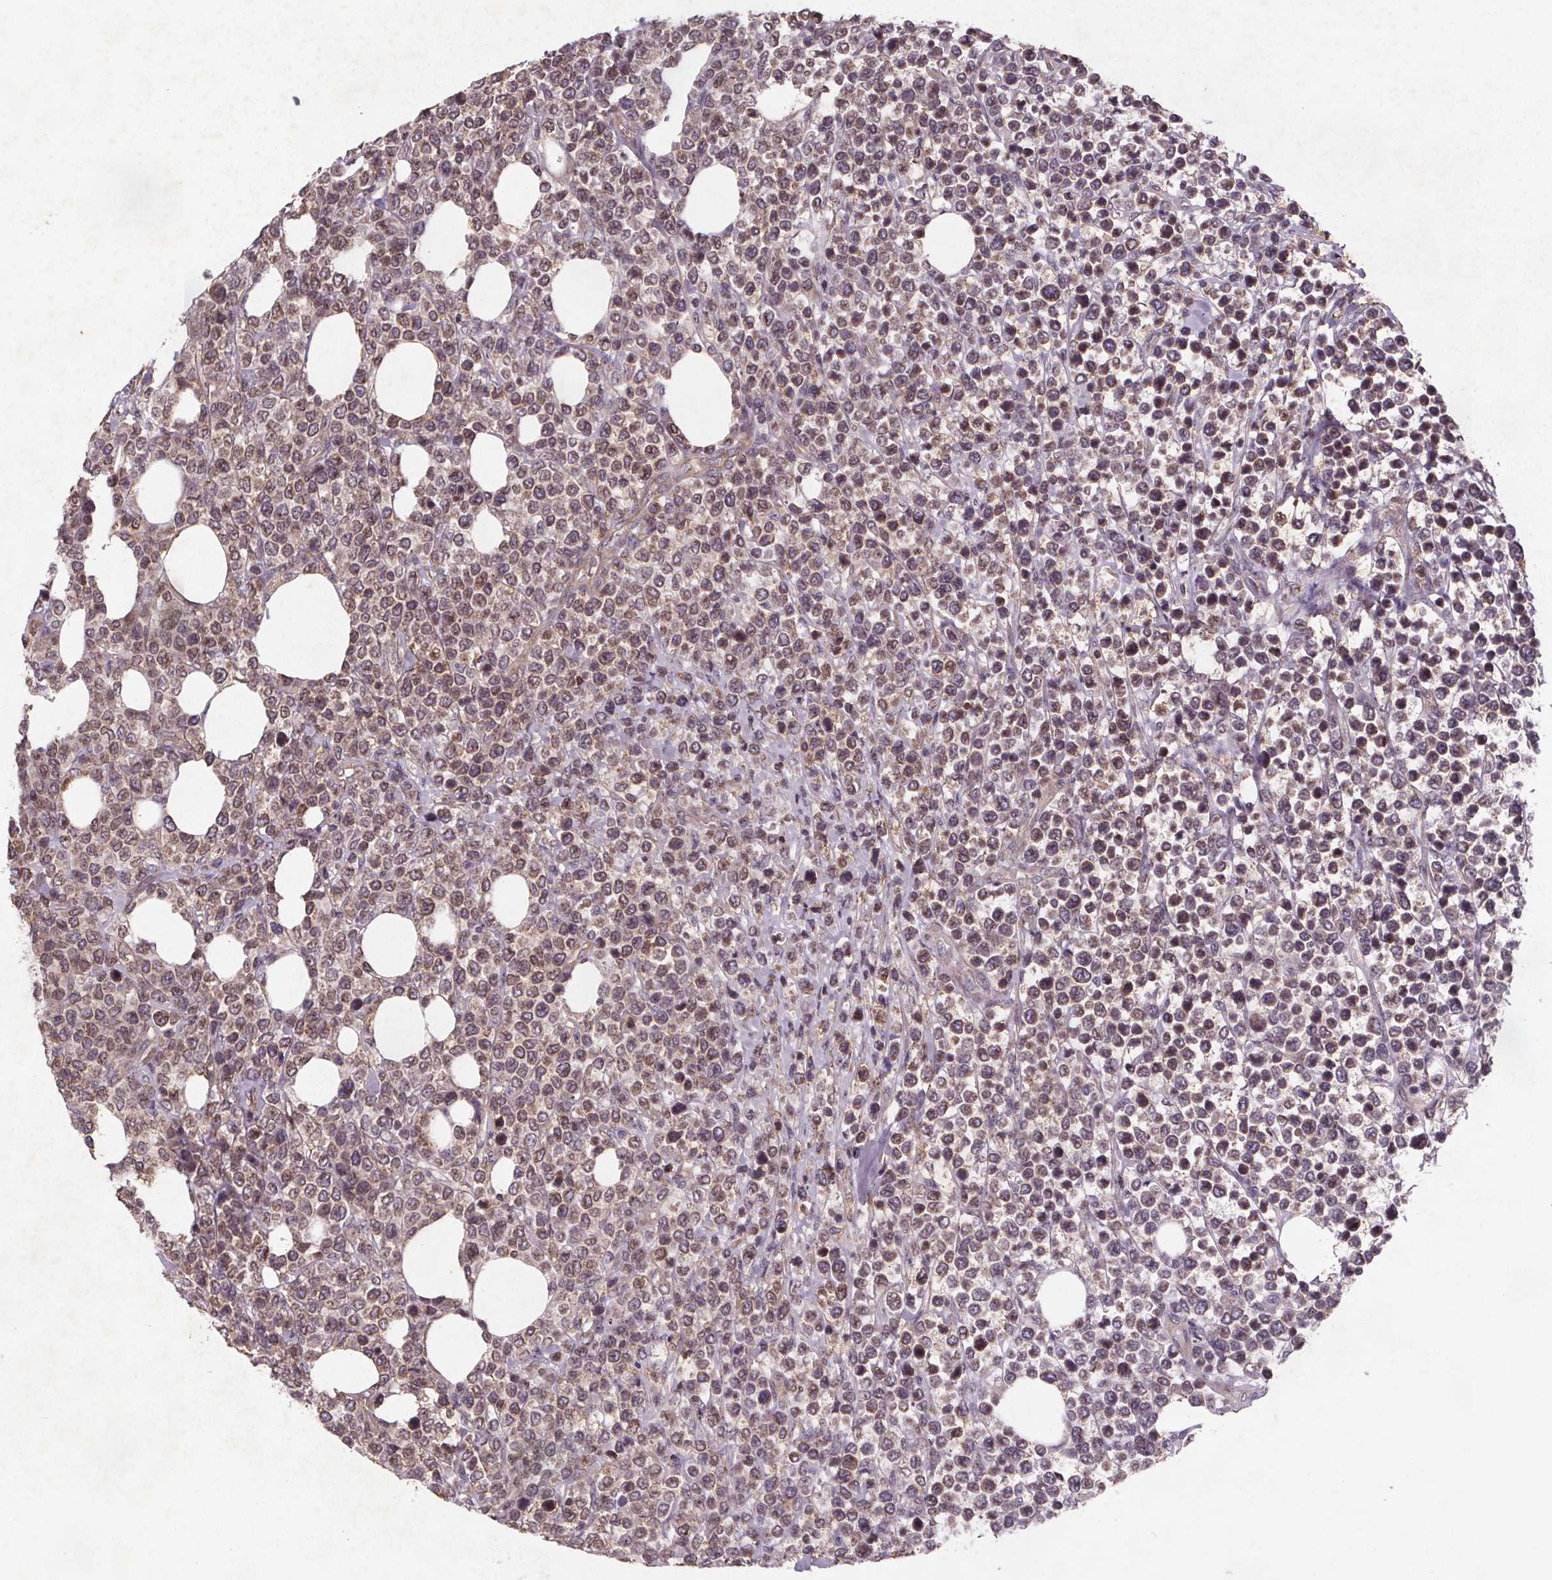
{"staining": {"intensity": "negative", "quantity": "none", "location": "none"}, "tissue": "lymphoma", "cell_type": "Tumor cells", "image_type": "cancer", "snomed": [{"axis": "morphology", "description": "Malignant lymphoma, non-Hodgkin's type, High grade"}, {"axis": "topography", "description": "Soft tissue"}], "caption": "This is an immunohistochemistry (IHC) micrograph of lymphoma. There is no positivity in tumor cells.", "gene": "STRN3", "patient": {"sex": "female", "age": 56}}